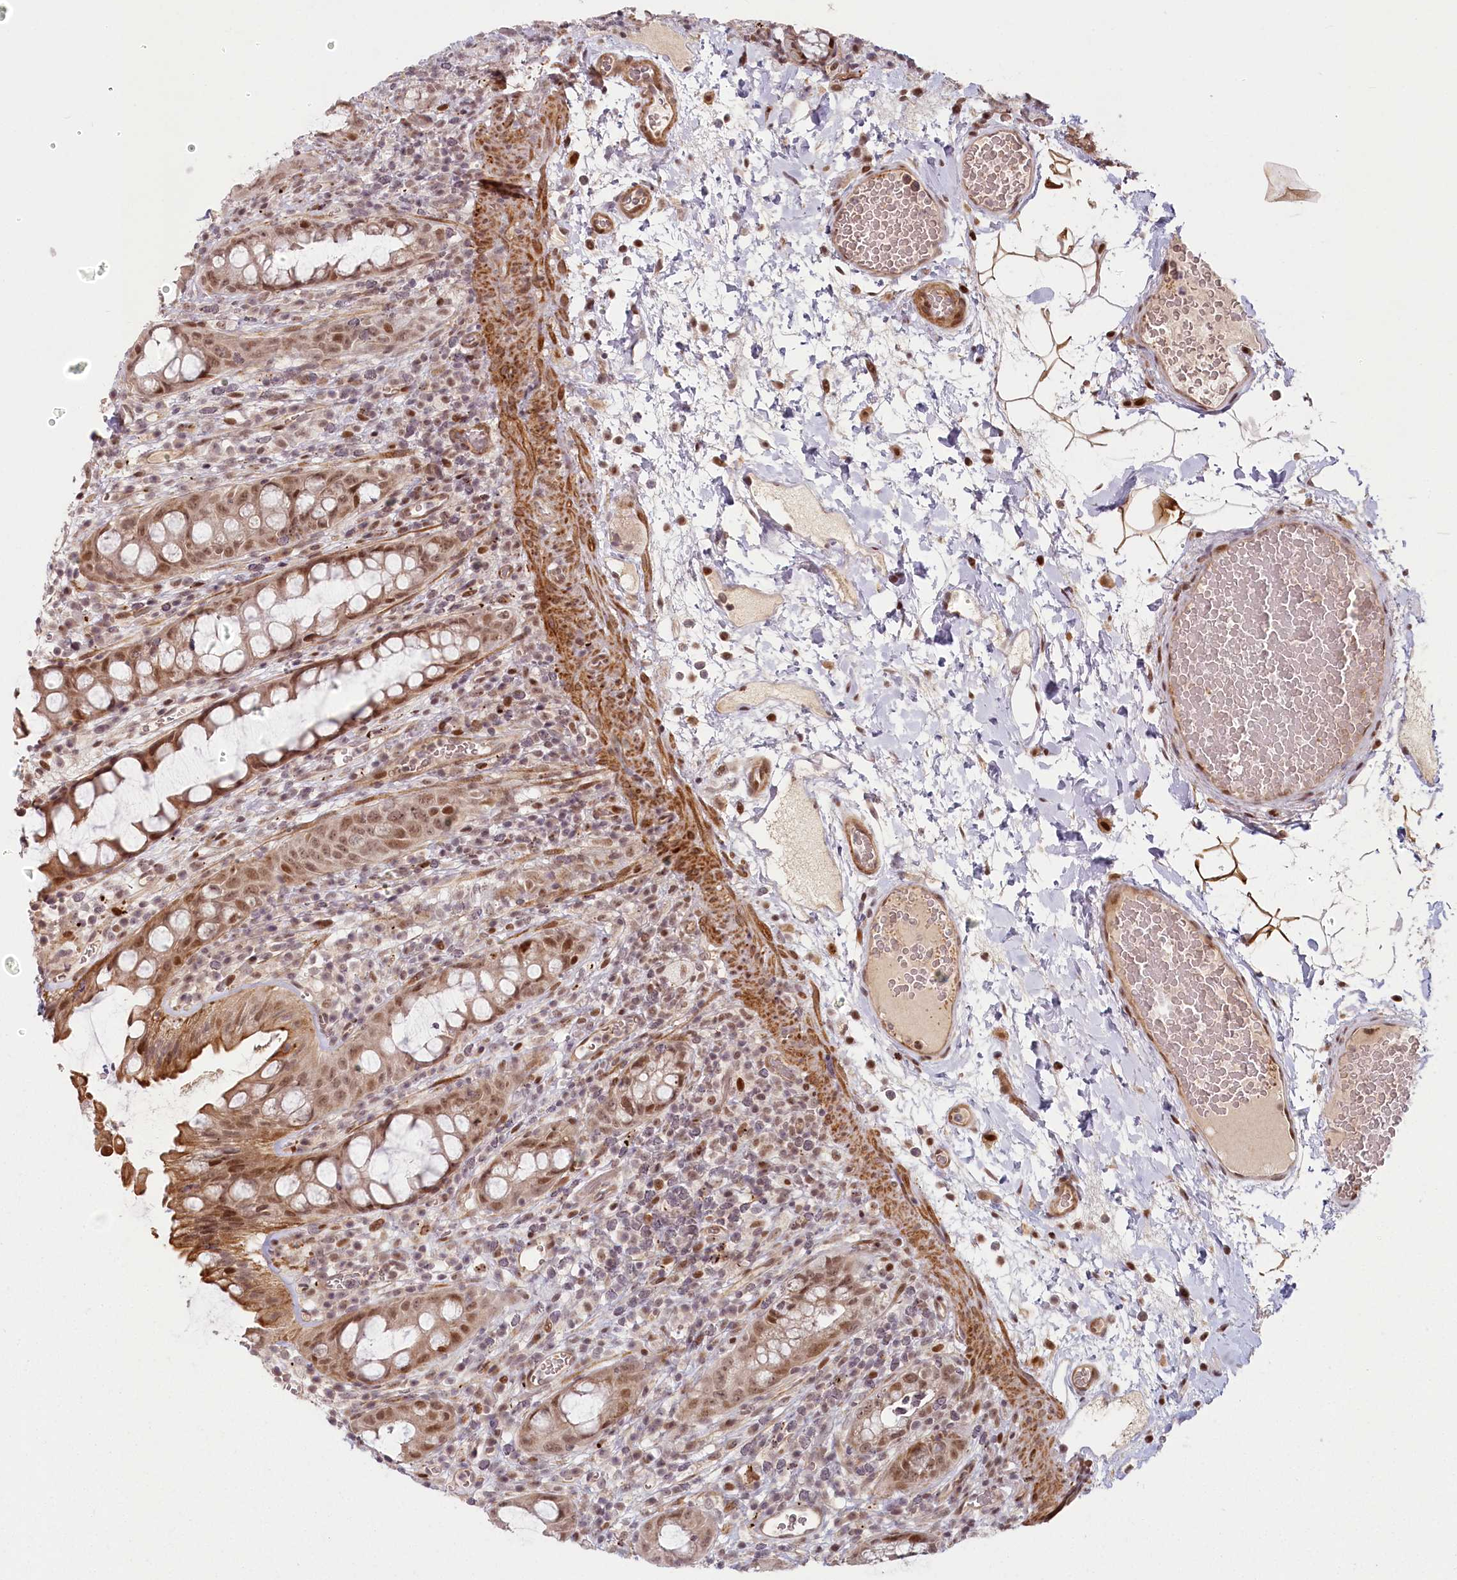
{"staining": {"intensity": "moderate", "quantity": ">75%", "location": "cytoplasmic/membranous,nuclear"}, "tissue": "rectum", "cell_type": "Glandular cells", "image_type": "normal", "snomed": [{"axis": "morphology", "description": "Normal tissue, NOS"}, {"axis": "topography", "description": "Rectum"}], "caption": "Protein staining of unremarkable rectum shows moderate cytoplasmic/membranous,nuclear staining in about >75% of glandular cells. (DAB (3,3'-diaminobenzidine) = brown stain, brightfield microscopy at high magnification).", "gene": "FAM204A", "patient": {"sex": "female", "age": 57}}